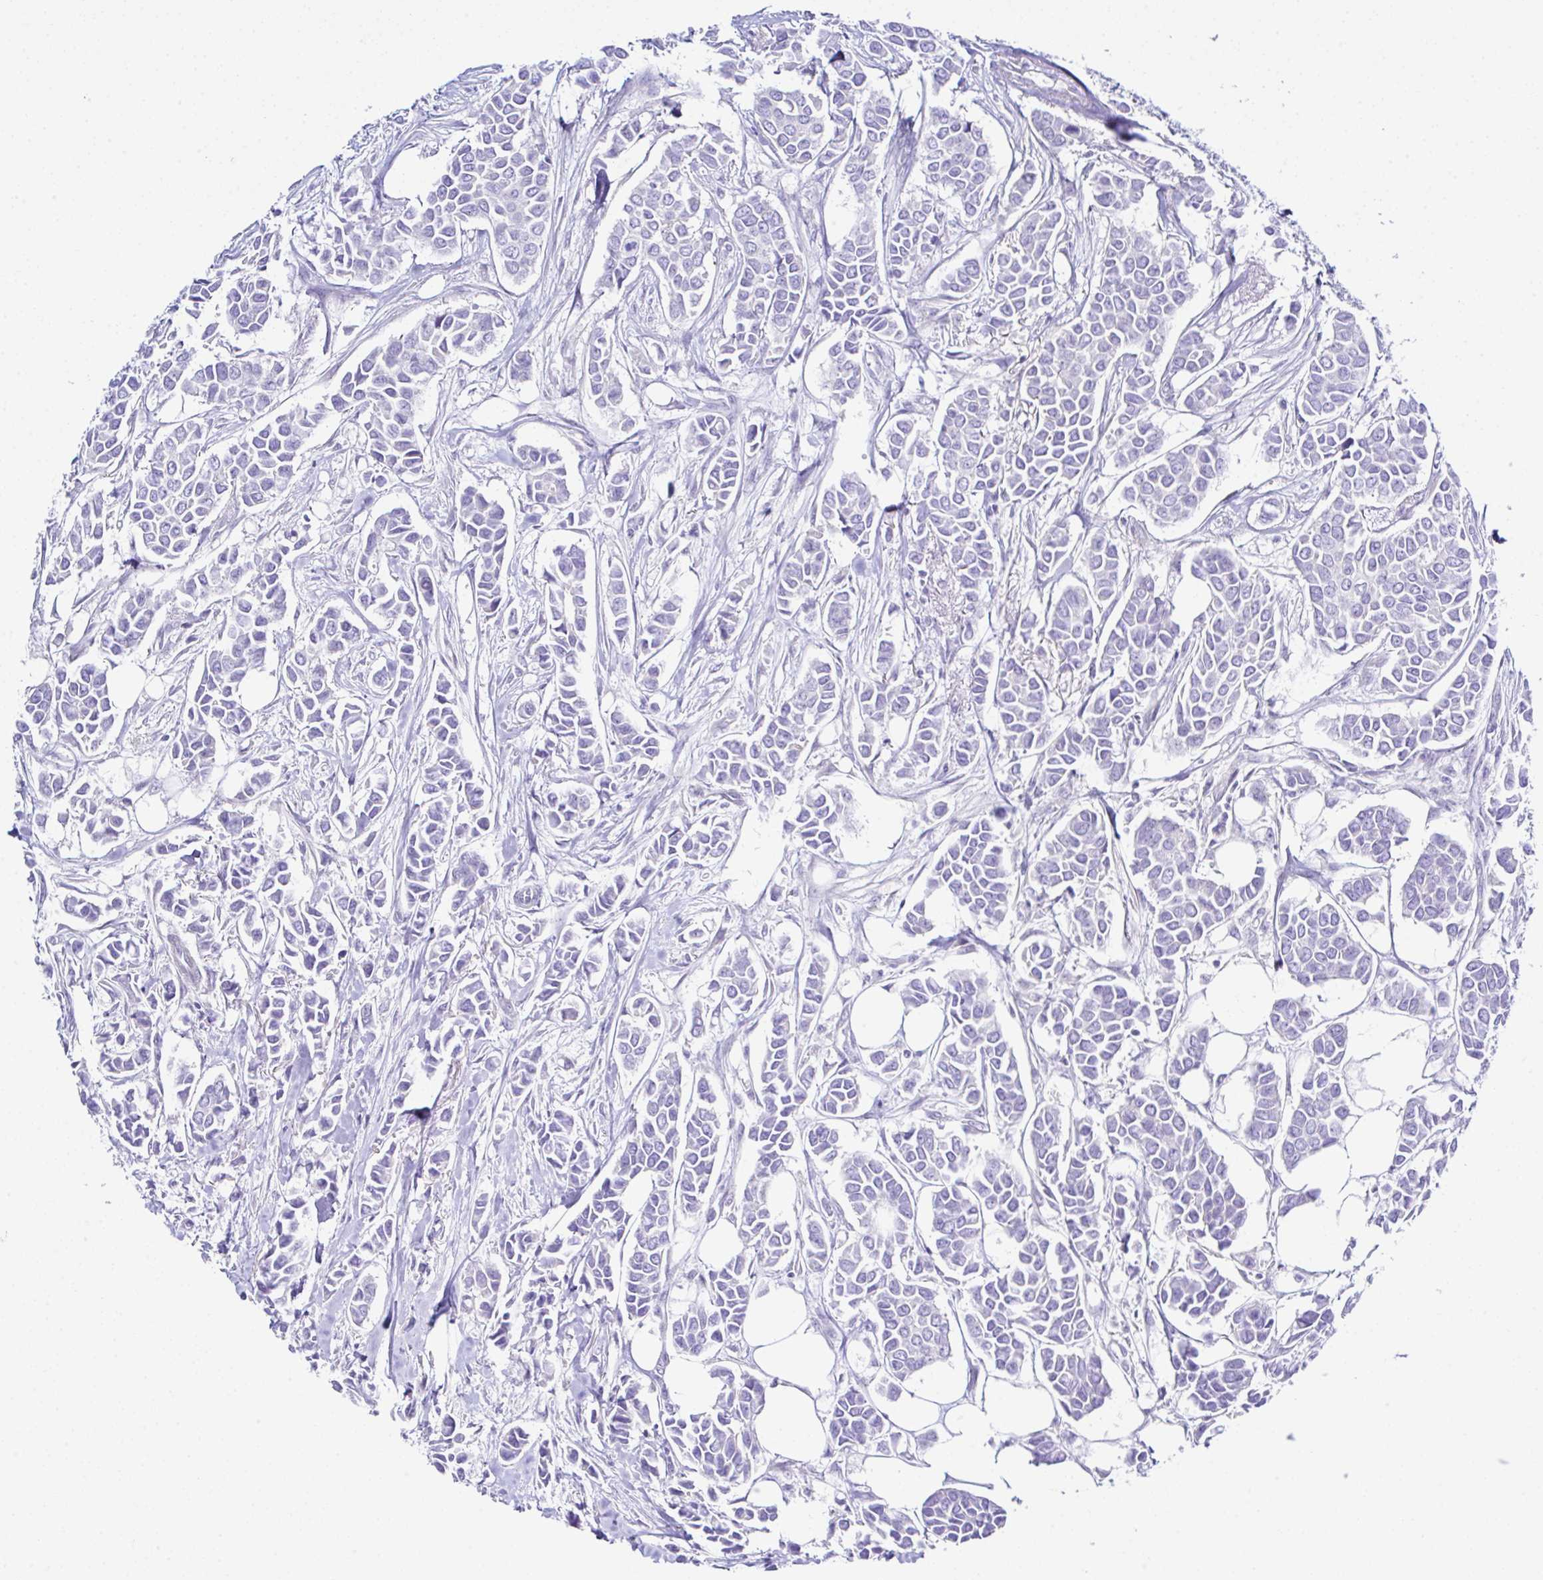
{"staining": {"intensity": "negative", "quantity": "none", "location": "none"}, "tissue": "breast cancer", "cell_type": "Tumor cells", "image_type": "cancer", "snomed": [{"axis": "morphology", "description": "Duct carcinoma"}, {"axis": "topography", "description": "Breast"}], "caption": "Breast cancer (infiltrating ductal carcinoma) was stained to show a protein in brown. There is no significant positivity in tumor cells.", "gene": "OR4P4", "patient": {"sex": "female", "age": 84}}